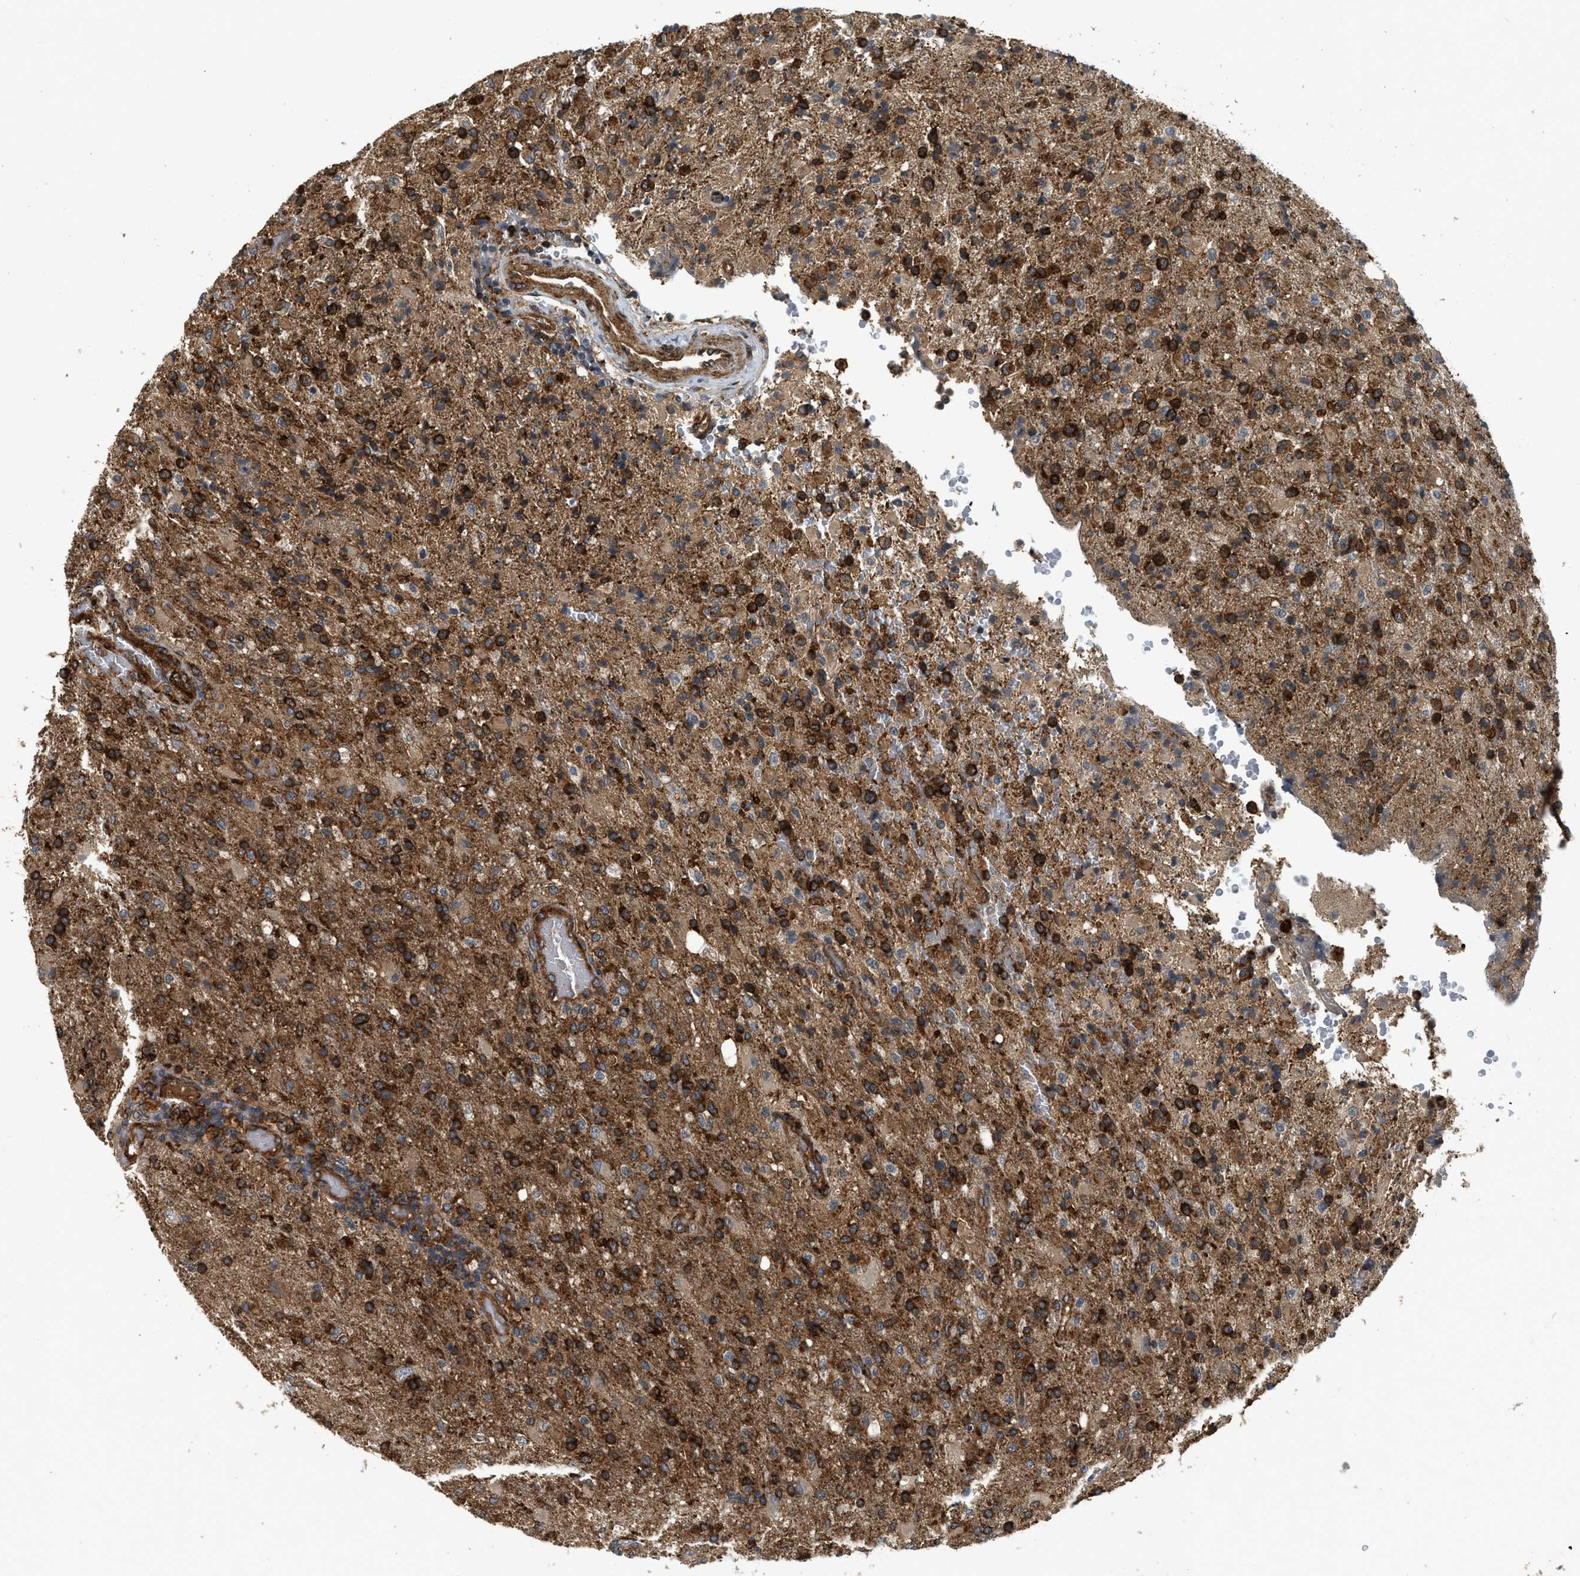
{"staining": {"intensity": "strong", "quantity": ">75%", "location": "cytoplasmic/membranous"}, "tissue": "glioma", "cell_type": "Tumor cells", "image_type": "cancer", "snomed": [{"axis": "morphology", "description": "Glioma, malignant, High grade"}, {"axis": "topography", "description": "Brain"}], "caption": "Glioma stained with a brown dye exhibits strong cytoplasmic/membranous positive staining in about >75% of tumor cells.", "gene": "HIP1", "patient": {"sex": "male", "age": 71}}